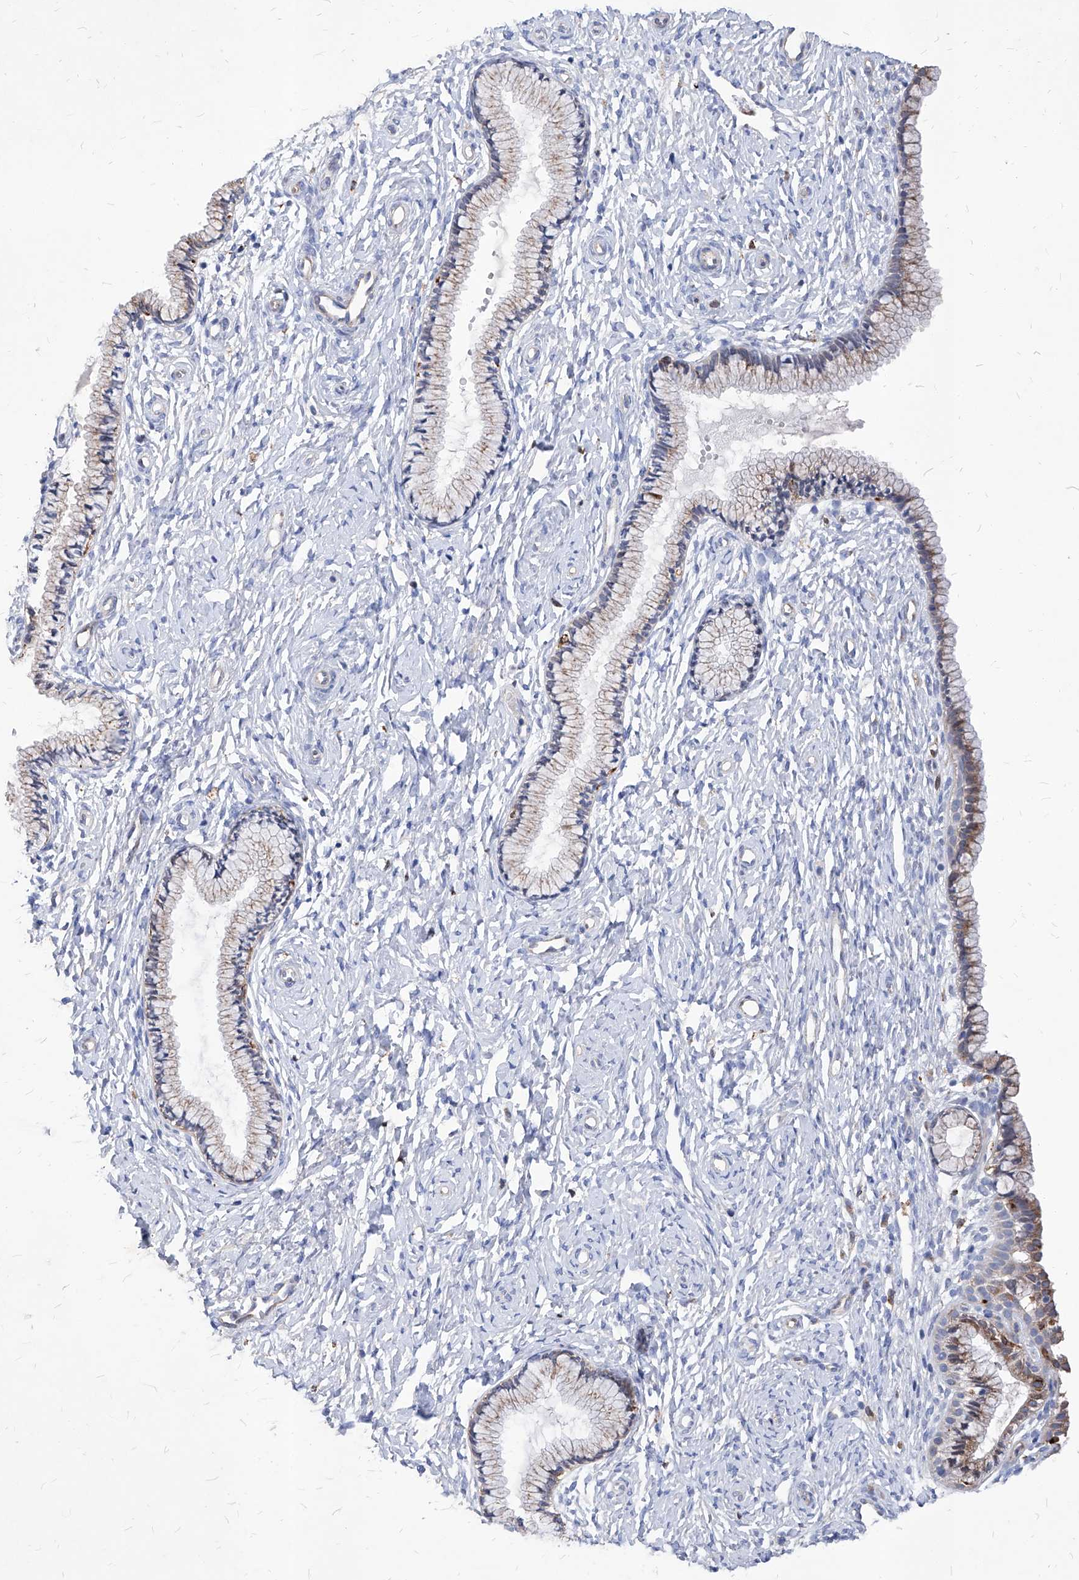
{"staining": {"intensity": "weak", "quantity": "25%-75%", "location": "cytoplasmic/membranous"}, "tissue": "cervix", "cell_type": "Glandular cells", "image_type": "normal", "snomed": [{"axis": "morphology", "description": "Normal tissue, NOS"}, {"axis": "topography", "description": "Cervix"}], "caption": "The immunohistochemical stain labels weak cytoplasmic/membranous expression in glandular cells of benign cervix. (brown staining indicates protein expression, while blue staining denotes nuclei).", "gene": "UBOX5", "patient": {"sex": "female", "age": 33}}